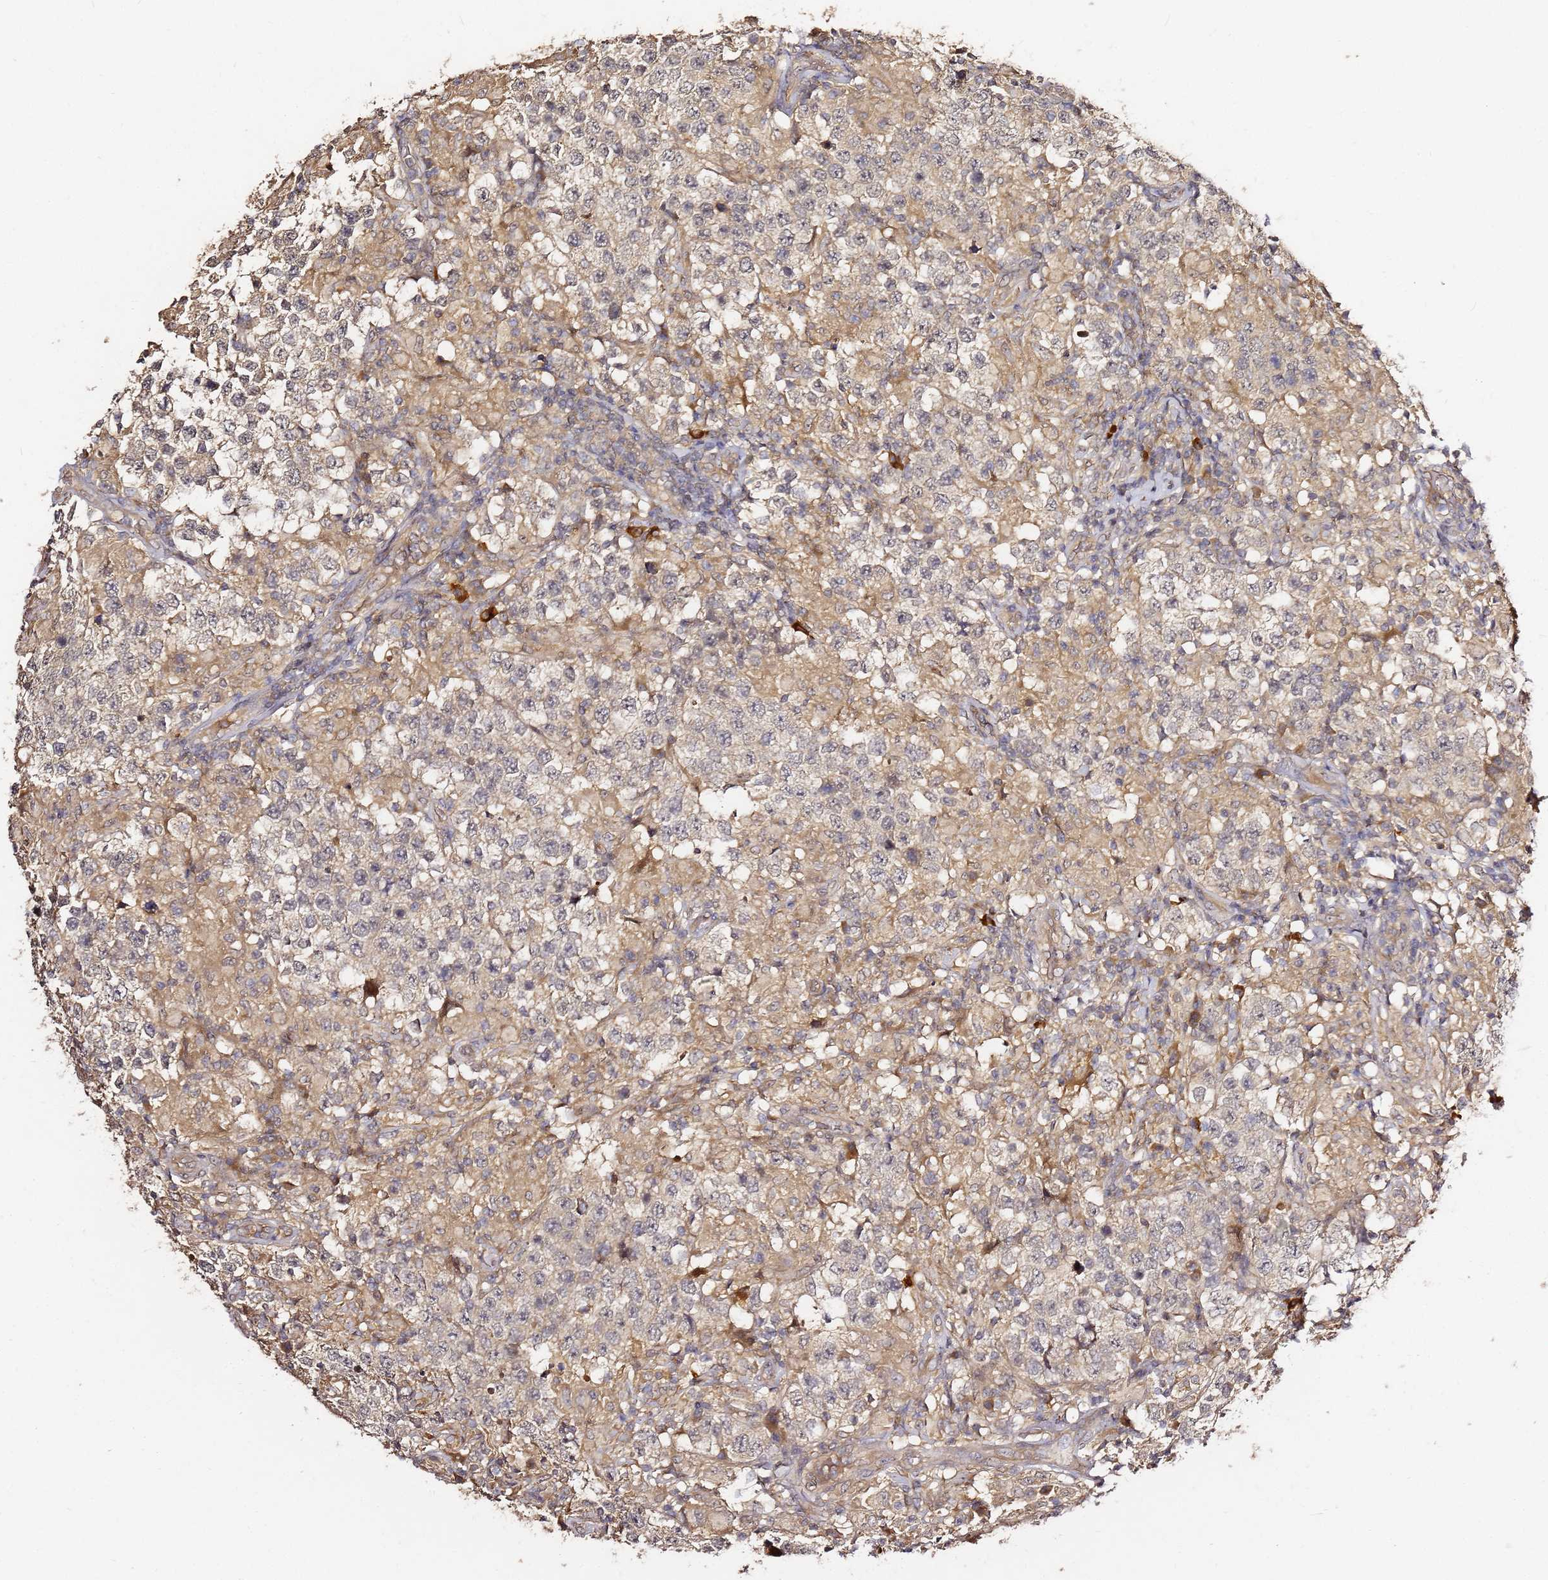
{"staining": {"intensity": "weak", "quantity": "<25%", "location": "cytoplasmic/membranous"}, "tissue": "testis cancer", "cell_type": "Tumor cells", "image_type": "cancer", "snomed": [{"axis": "morphology", "description": "Seminoma, NOS"}, {"axis": "morphology", "description": "Carcinoma, Embryonal, NOS"}, {"axis": "topography", "description": "Testis"}], "caption": "A micrograph of human testis cancer (seminoma) is negative for staining in tumor cells. The staining is performed using DAB brown chromogen with nuclei counter-stained in using hematoxylin.", "gene": "C6orf136", "patient": {"sex": "male", "age": 41}}